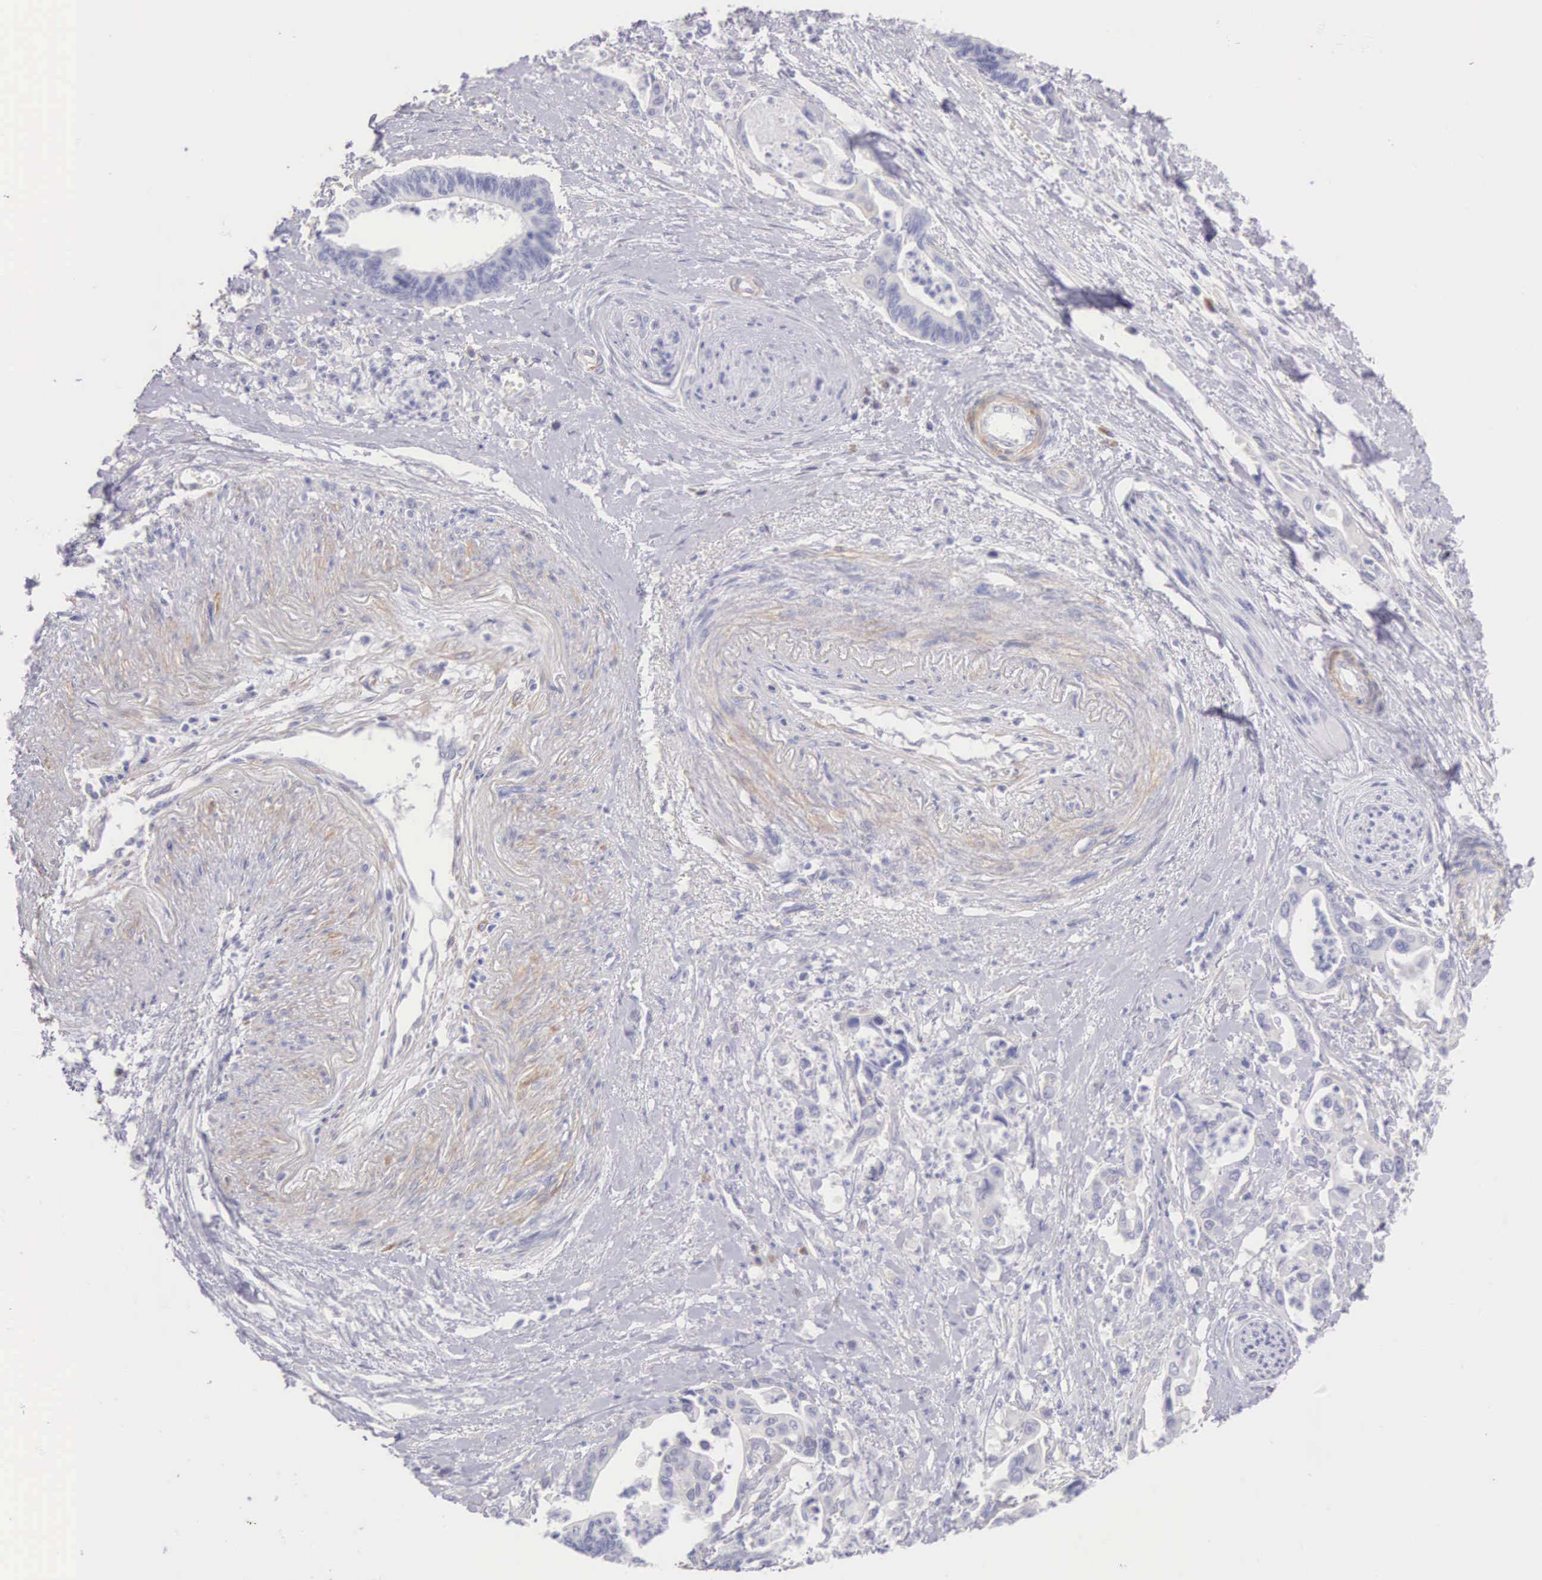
{"staining": {"intensity": "negative", "quantity": "none", "location": "none"}, "tissue": "pancreatic cancer", "cell_type": "Tumor cells", "image_type": "cancer", "snomed": [{"axis": "morphology", "description": "Adenocarcinoma, NOS"}, {"axis": "topography", "description": "Pancreas"}], "caption": "This is an immunohistochemistry micrograph of pancreatic cancer. There is no positivity in tumor cells.", "gene": "ARFGAP3", "patient": {"sex": "female", "age": 70}}